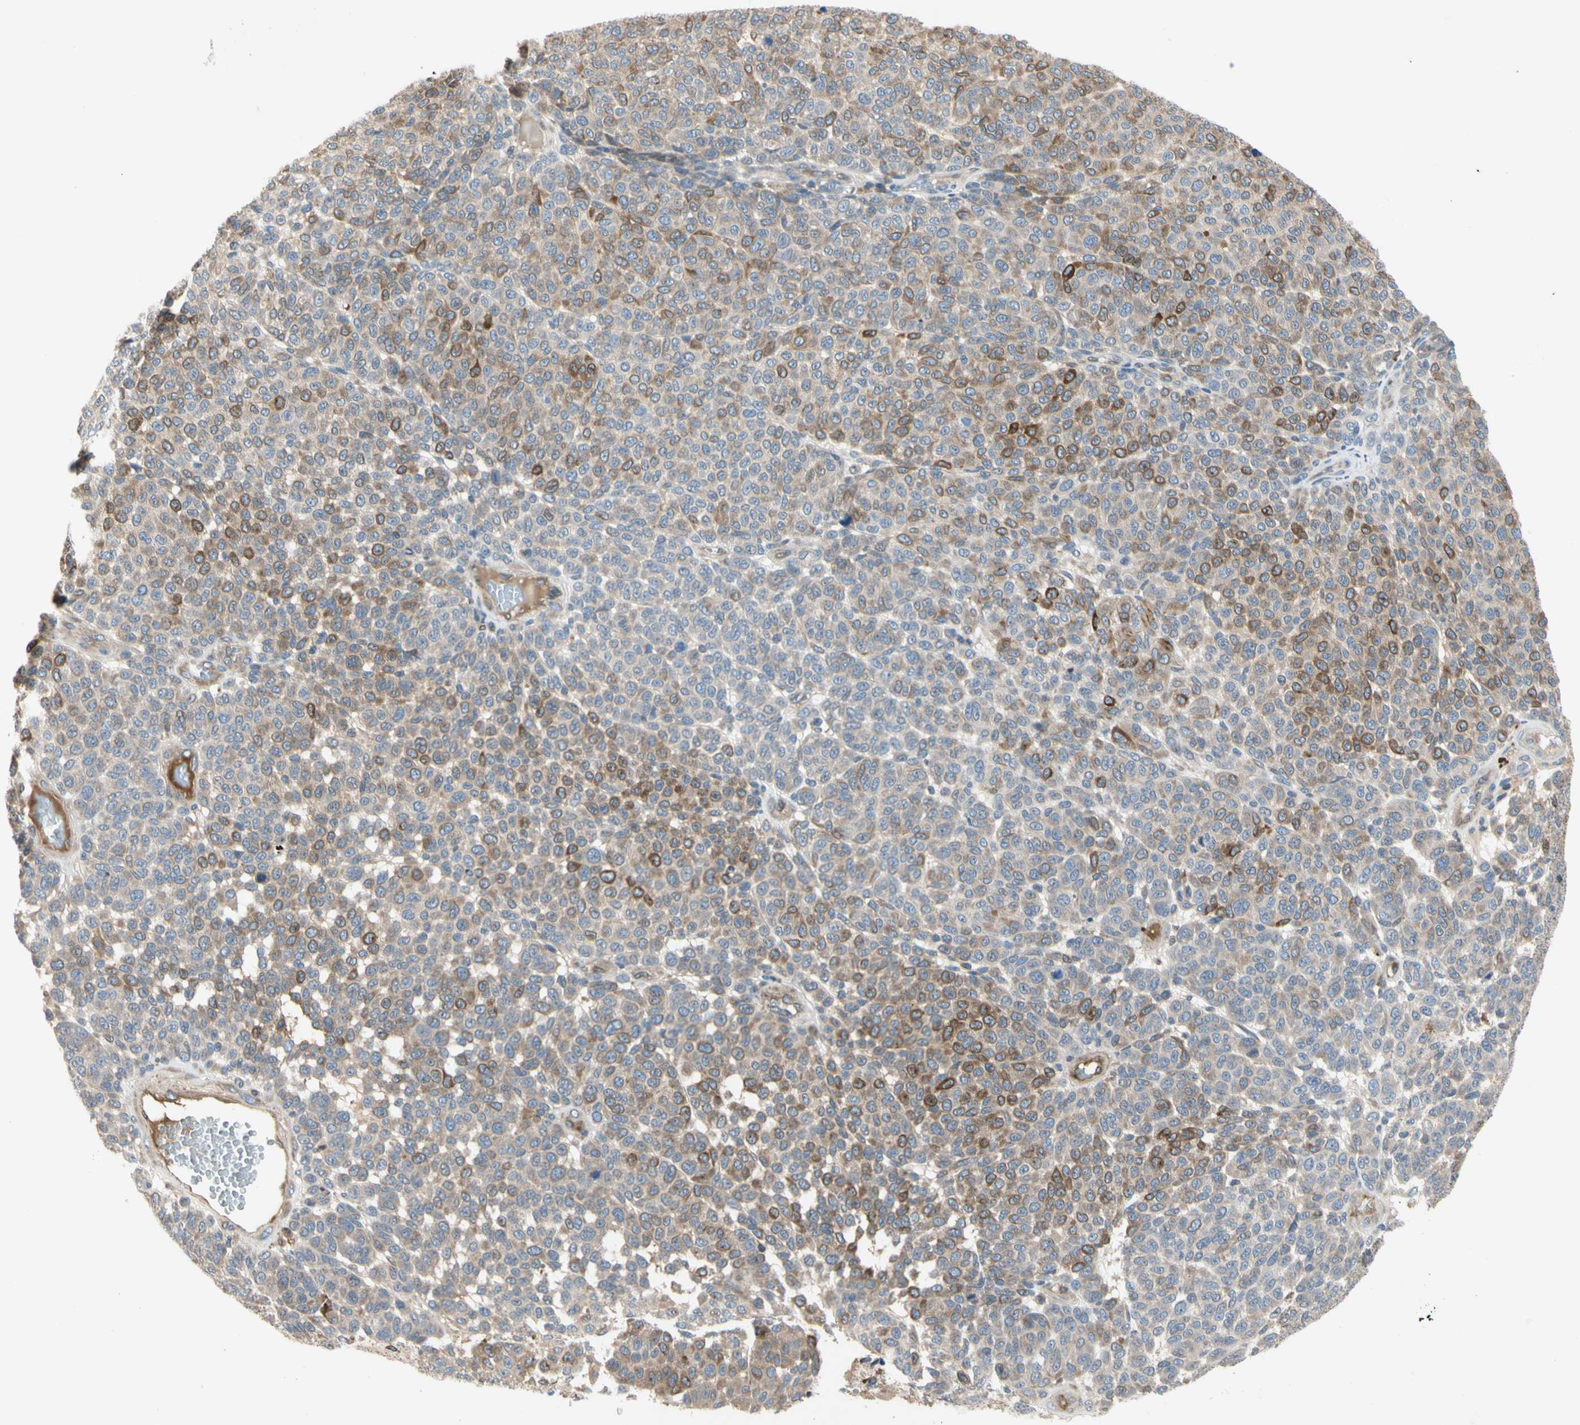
{"staining": {"intensity": "moderate", "quantity": "<25%", "location": "cytoplasmic/membranous"}, "tissue": "melanoma", "cell_type": "Tumor cells", "image_type": "cancer", "snomed": [{"axis": "morphology", "description": "Malignant melanoma, NOS"}, {"axis": "topography", "description": "Skin"}], "caption": "A micrograph of melanoma stained for a protein displays moderate cytoplasmic/membranous brown staining in tumor cells.", "gene": "CRTAC1", "patient": {"sex": "male", "age": 59}}